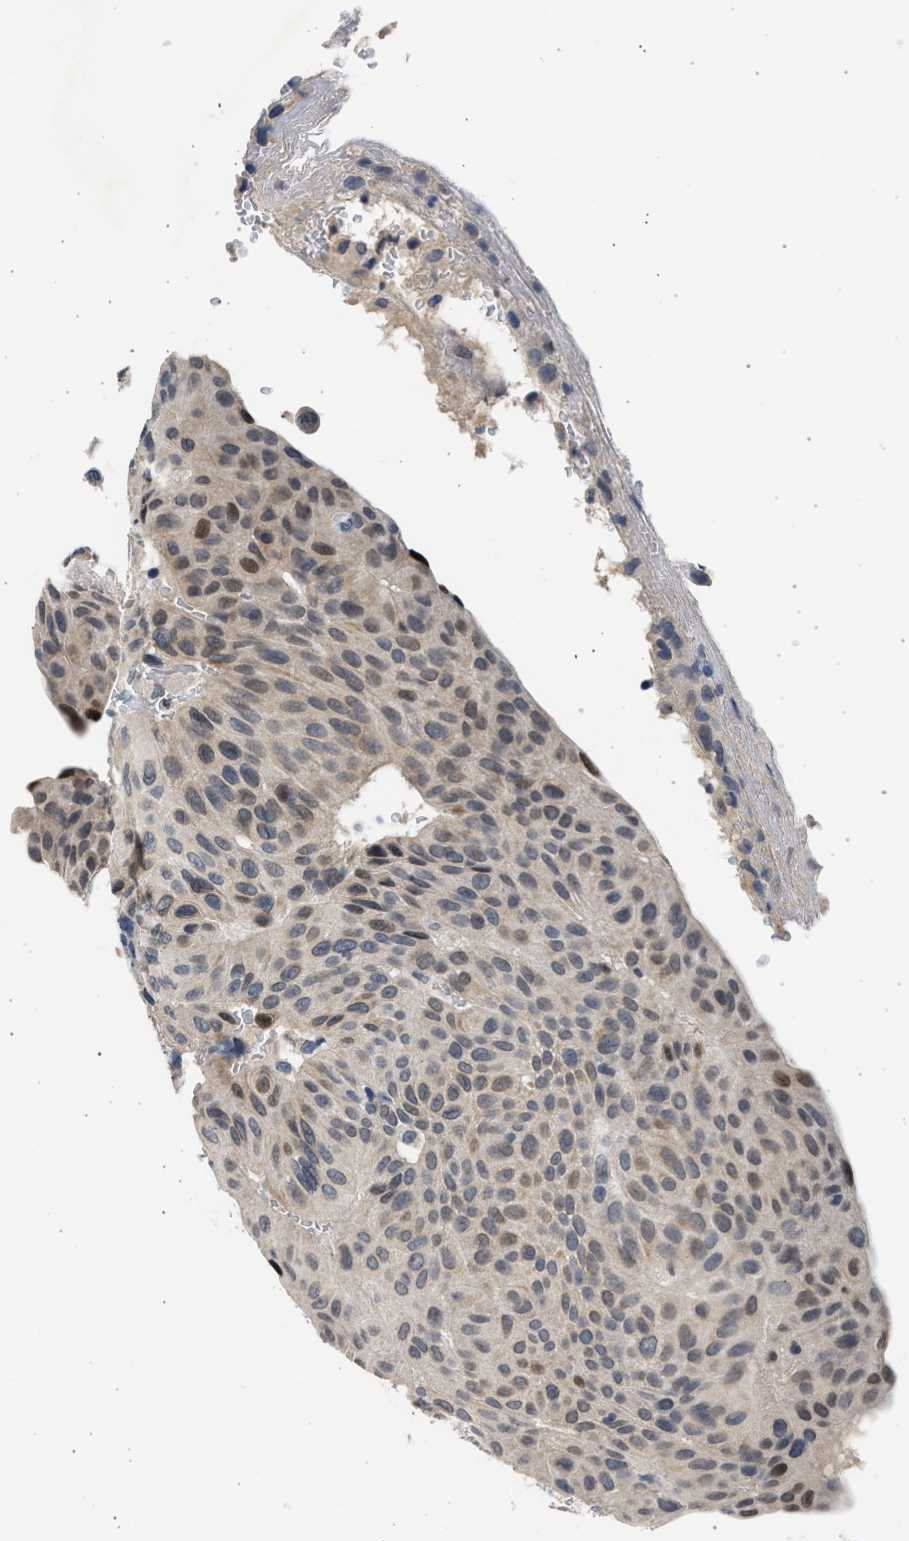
{"staining": {"intensity": "moderate", "quantity": "<25%", "location": "nuclear"}, "tissue": "urothelial cancer", "cell_type": "Tumor cells", "image_type": "cancer", "snomed": [{"axis": "morphology", "description": "Urothelial carcinoma, High grade"}, {"axis": "topography", "description": "Urinary bladder"}], "caption": "IHC histopathology image of neoplastic tissue: human urothelial carcinoma (high-grade) stained using IHC exhibits low levels of moderate protein expression localized specifically in the nuclear of tumor cells, appearing as a nuclear brown color.", "gene": "HMGN3", "patient": {"sex": "male", "age": 66}}